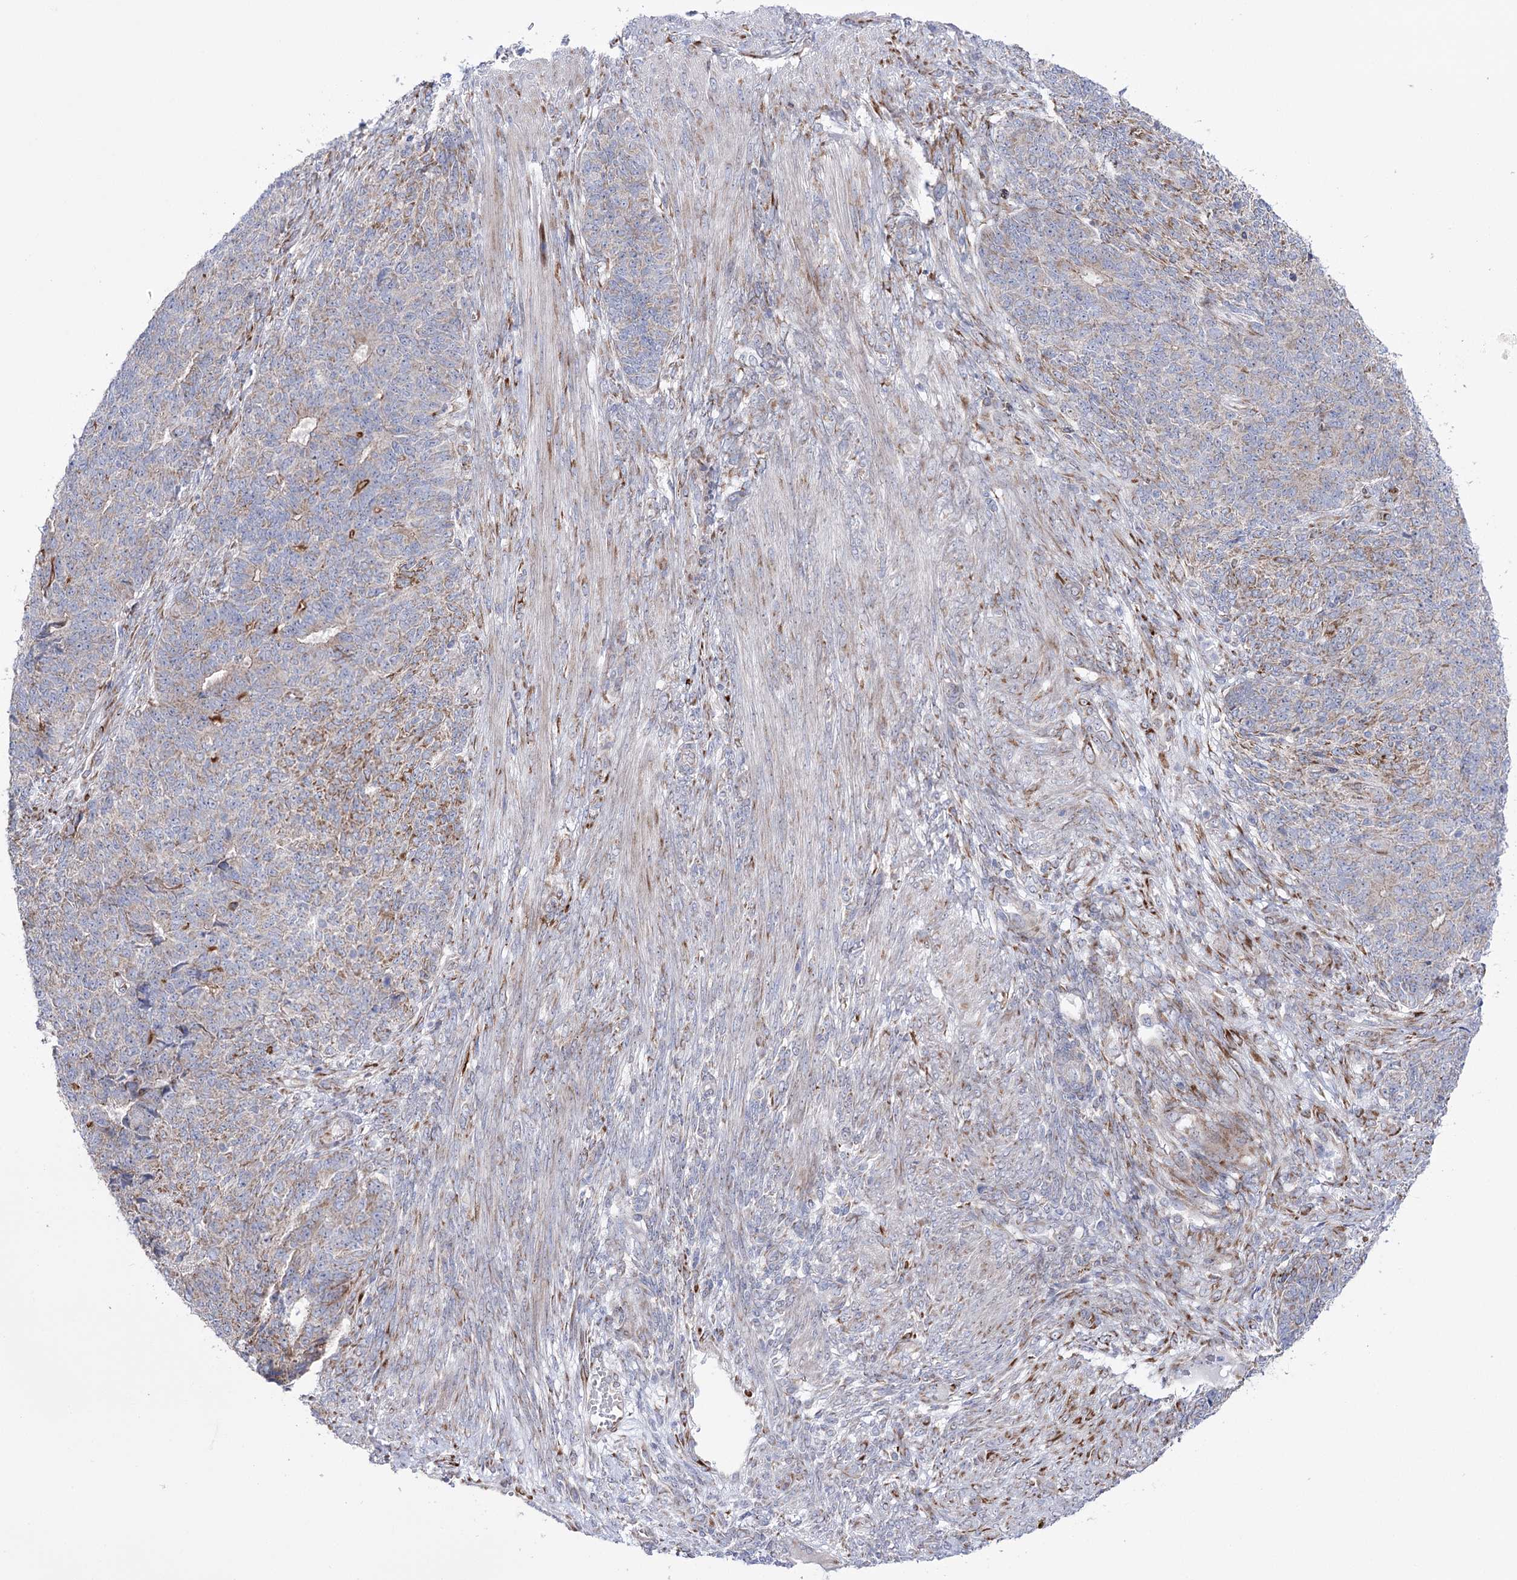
{"staining": {"intensity": "moderate", "quantity": "<25%", "location": "cytoplasmic/membranous"}, "tissue": "endometrial cancer", "cell_type": "Tumor cells", "image_type": "cancer", "snomed": [{"axis": "morphology", "description": "Adenocarcinoma, NOS"}, {"axis": "topography", "description": "Endometrium"}], "caption": "Protein expression analysis of endometrial cancer (adenocarcinoma) exhibits moderate cytoplasmic/membranous staining in approximately <25% of tumor cells.", "gene": "METTL5", "patient": {"sex": "female", "age": 32}}